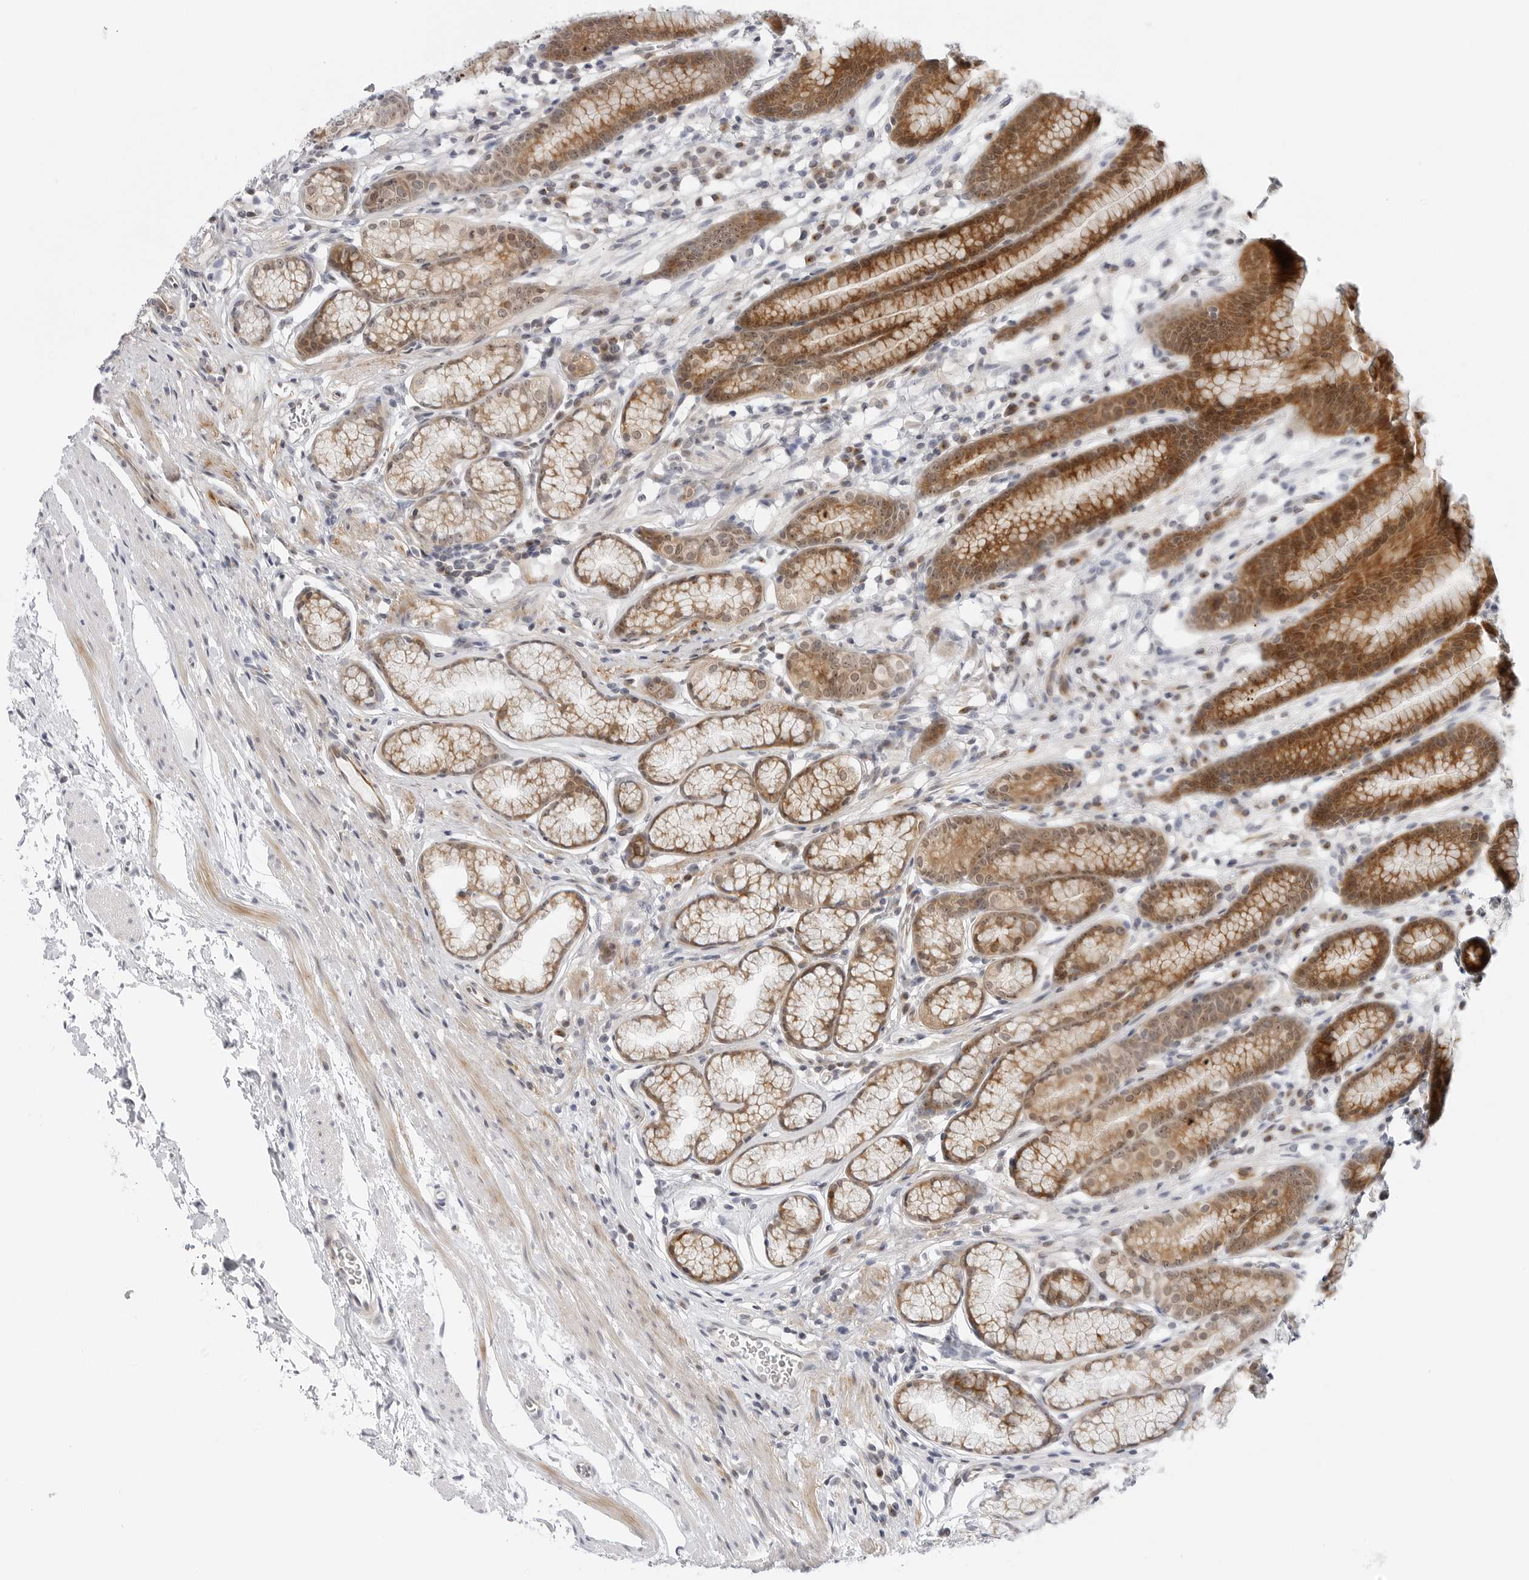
{"staining": {"intensity": "moderate", "quantity": ">75%", "location": "cytoplasmic/membranous,nuclear"}, "tissue": "stomach", "cell_type": "Glandular cells", "image_type": "normal", "snomed": [{"axis": "morphology", "description": "Normal tissue, NOS"}, {"axis": "topography", "description": "Stomach"}], "caption": "Glandular cells show medium levels of moderate cytoplasmic/membranous,nuclear staining in approximately >75% of cells in unremarkable human stomach.", "gene": "MAP2K5", "patient": {"sex": "male", "age": 42}}